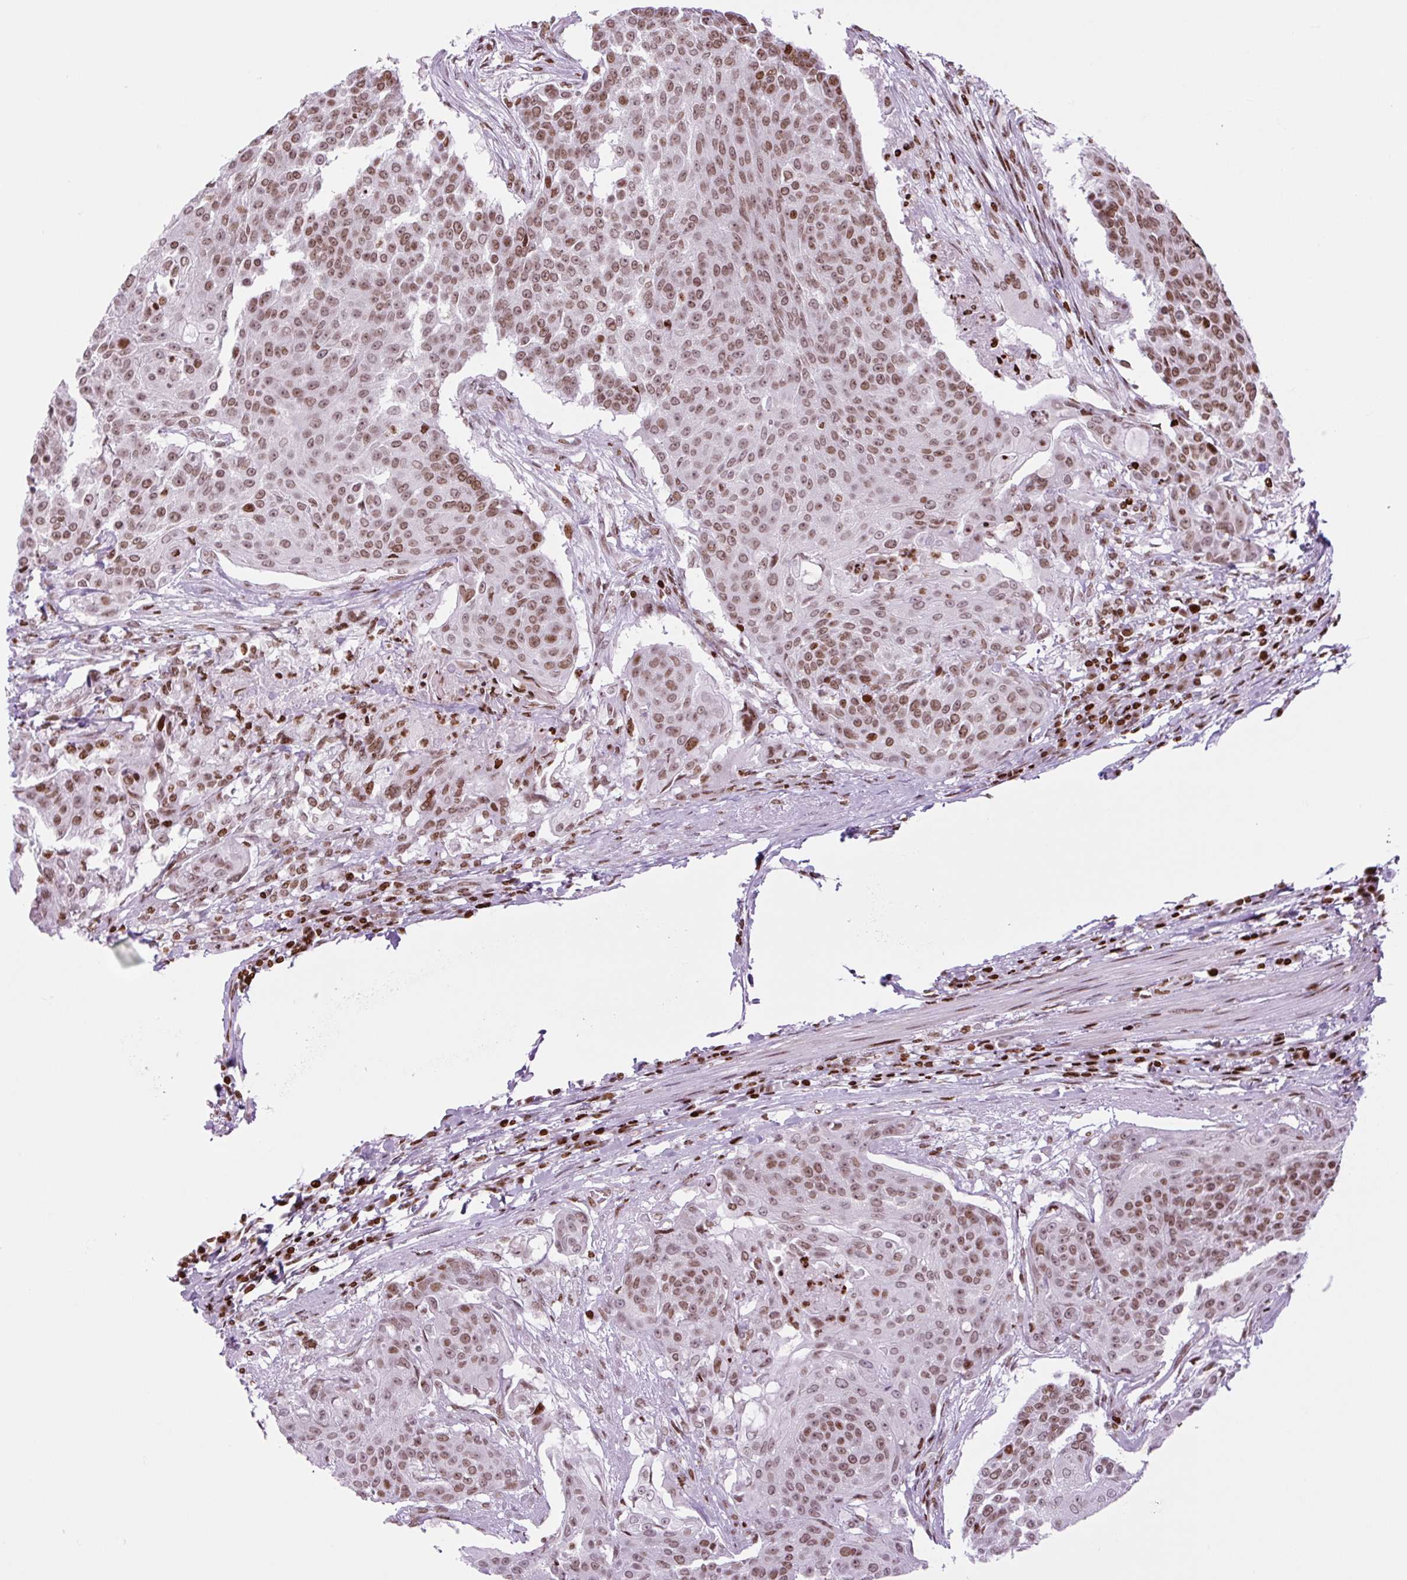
{"staining": {"intensity": "moderate", "quantity": ">75%", "location": "nuclear"}, "tissue": "urothelial cancer", "cell_type": "Tumor cells", "image_type": "cancer", "snomed": [{"axis": "morphology", "description": "Urothelial carcinoma, High grade"}, {"axis": "topography", "description": "Urinary bladder"}], "caption": "Immunohistochemical staining of human urothelial cancer demonstrates medium levels of moderate nuclear protein positivity in approximately >75% of tumor cells.", "gene": "H1-3", "patient": {"sex": "female", "age": 63}}